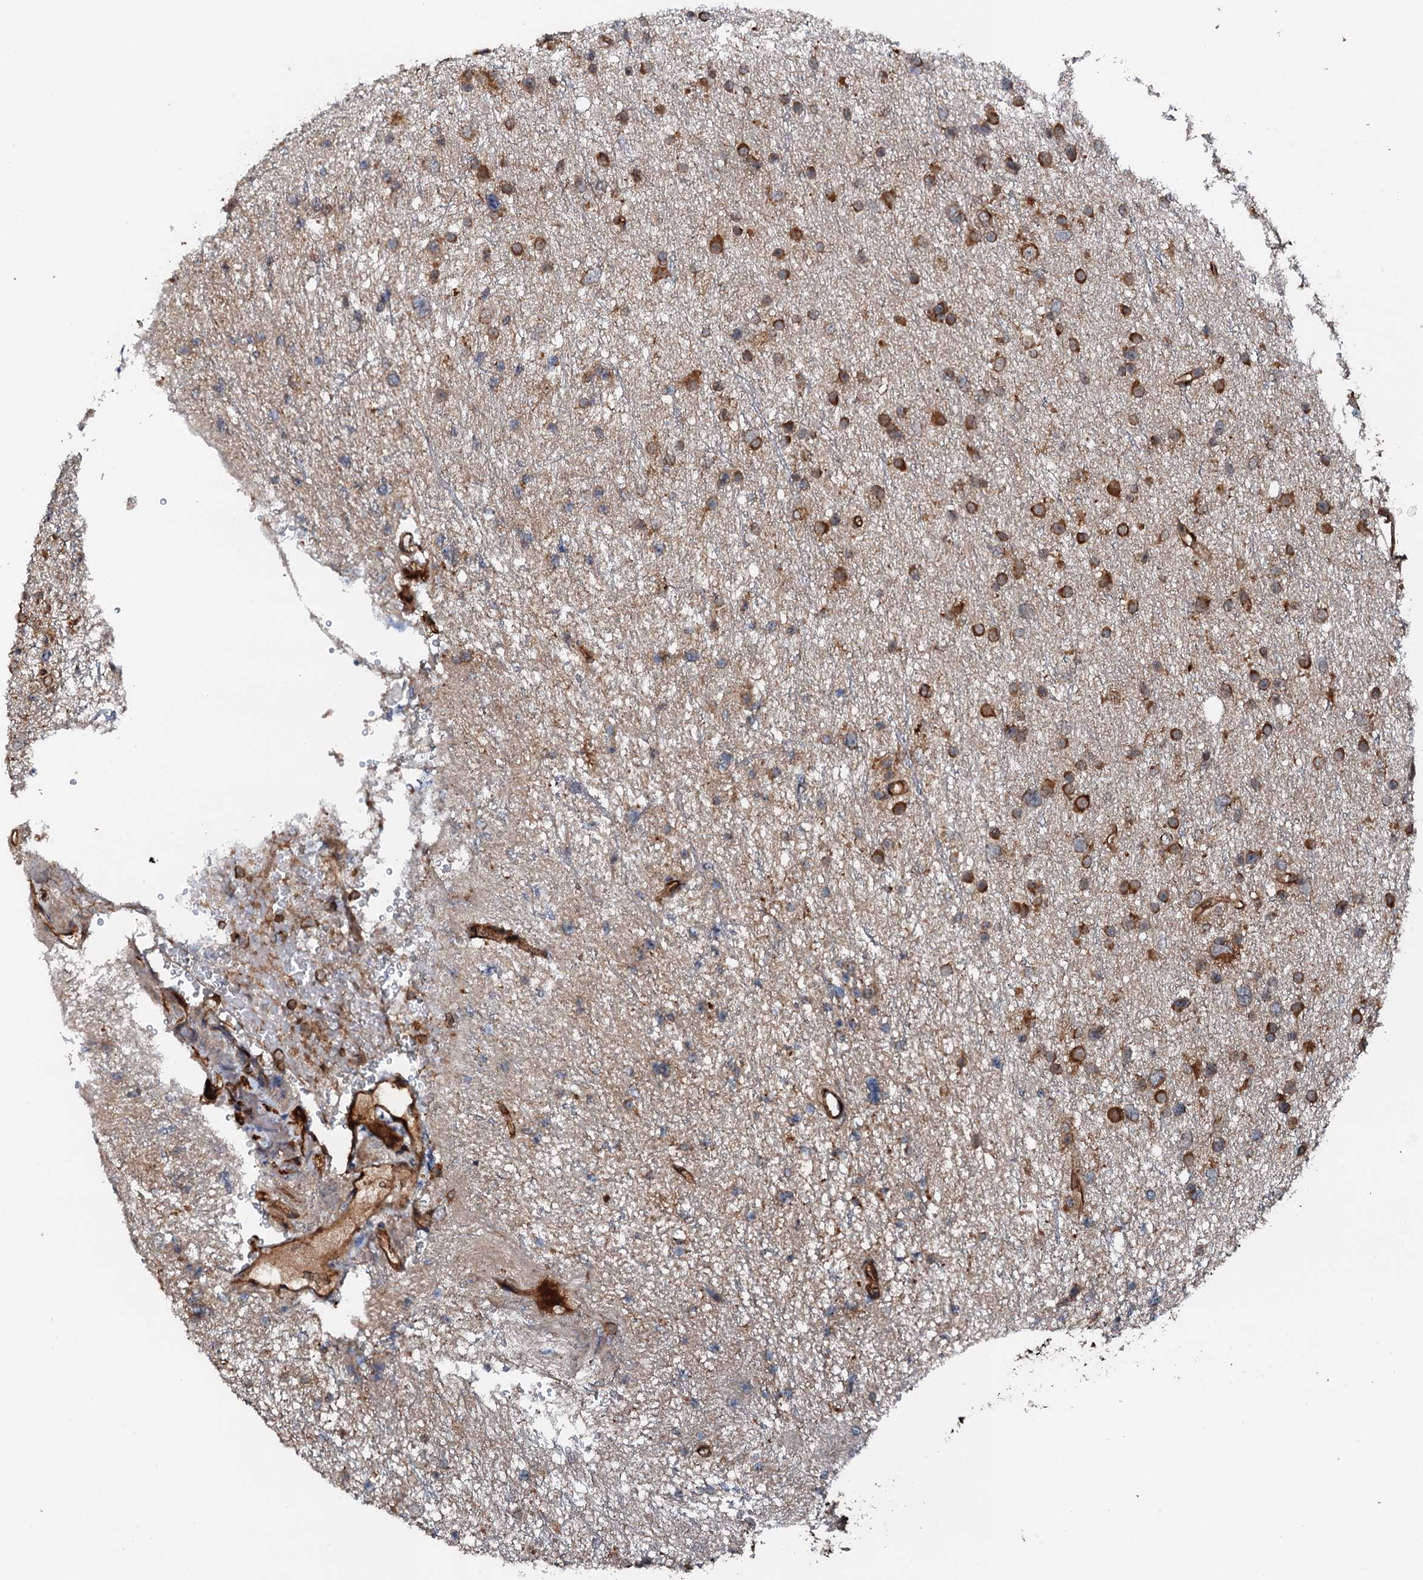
{"staining": {"intensity": "strong", "quantity": "<25%", "location": "cytoplasmic/membranous"}, "tissue": "glioma", "cell_type": "Tumor cells", "image_type": "cancer", "snomed": [{"axis": "morphology", "description": "Glioma, malignant, Low grade"}, {"axis": "topography", "description": "Cerebral cortex"}], "caption": "Strong cytoplasmic/membranous protein positivity is seen in about <25% of tumor cells in glioma. The protein is shown in brown color, while the nuclei are stained blue.", "gene": "FLYWCH1", "patient": {"sex": "female", "age": 39}}